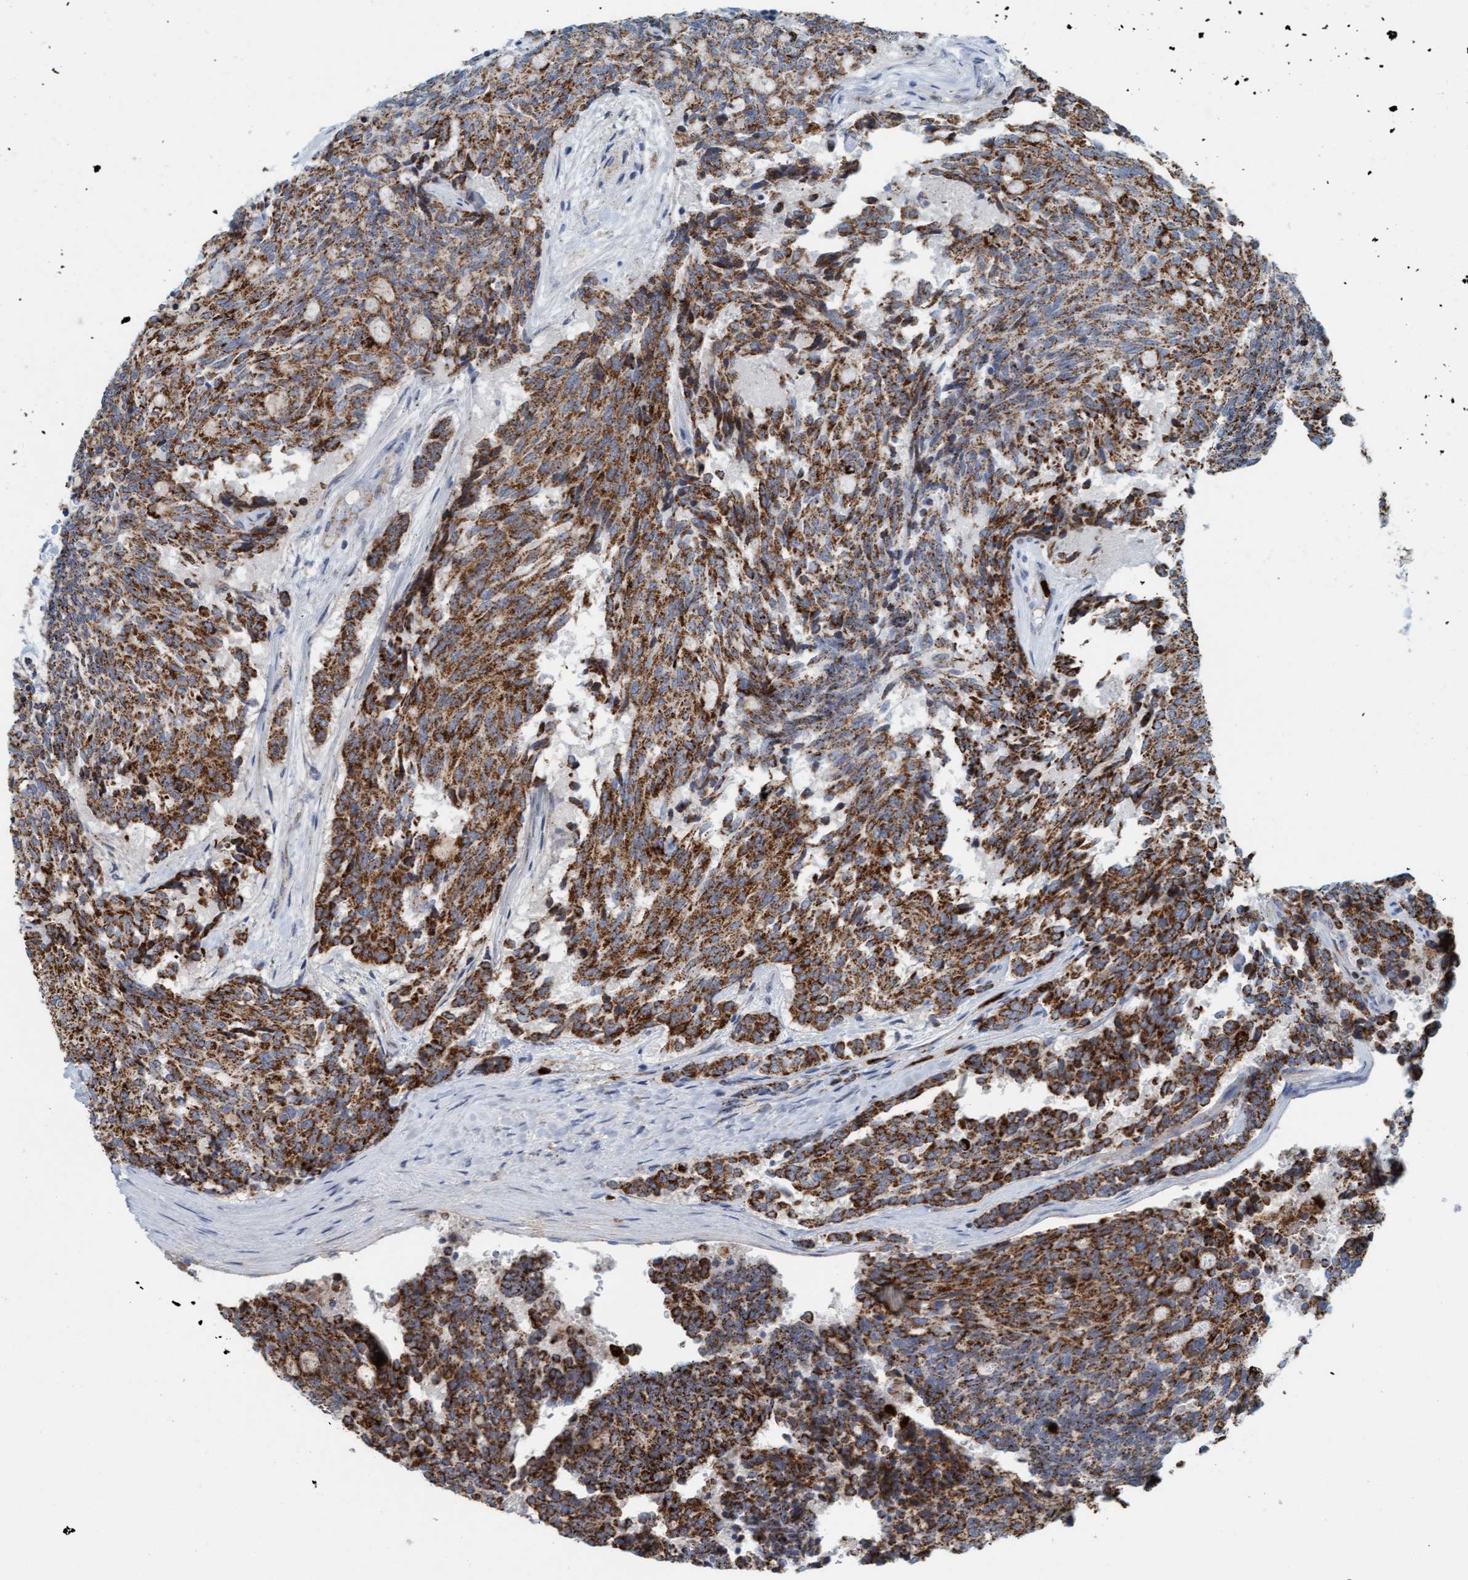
{"staining": {"intensity": "strong", "quantity": ">75%", "location": "cytoplasmic/membranous"}, "tissue": "carcinoid", "cell_type": "Tumor cells", "image_type": "cancer", "snomed": [{"axis": "morphology", "description": "Carcinoid, malignant, NOS"}, {"axis": "topography", "description": "Pancreas"}], "caption": "Protein staining of carcinoid (malignant) tissue reveals strong cytoplasmic/membranous expression in approximately >75% of tumor cells.", "gene": "B9D1", "patient": {"sex": "female", "age": 54}}